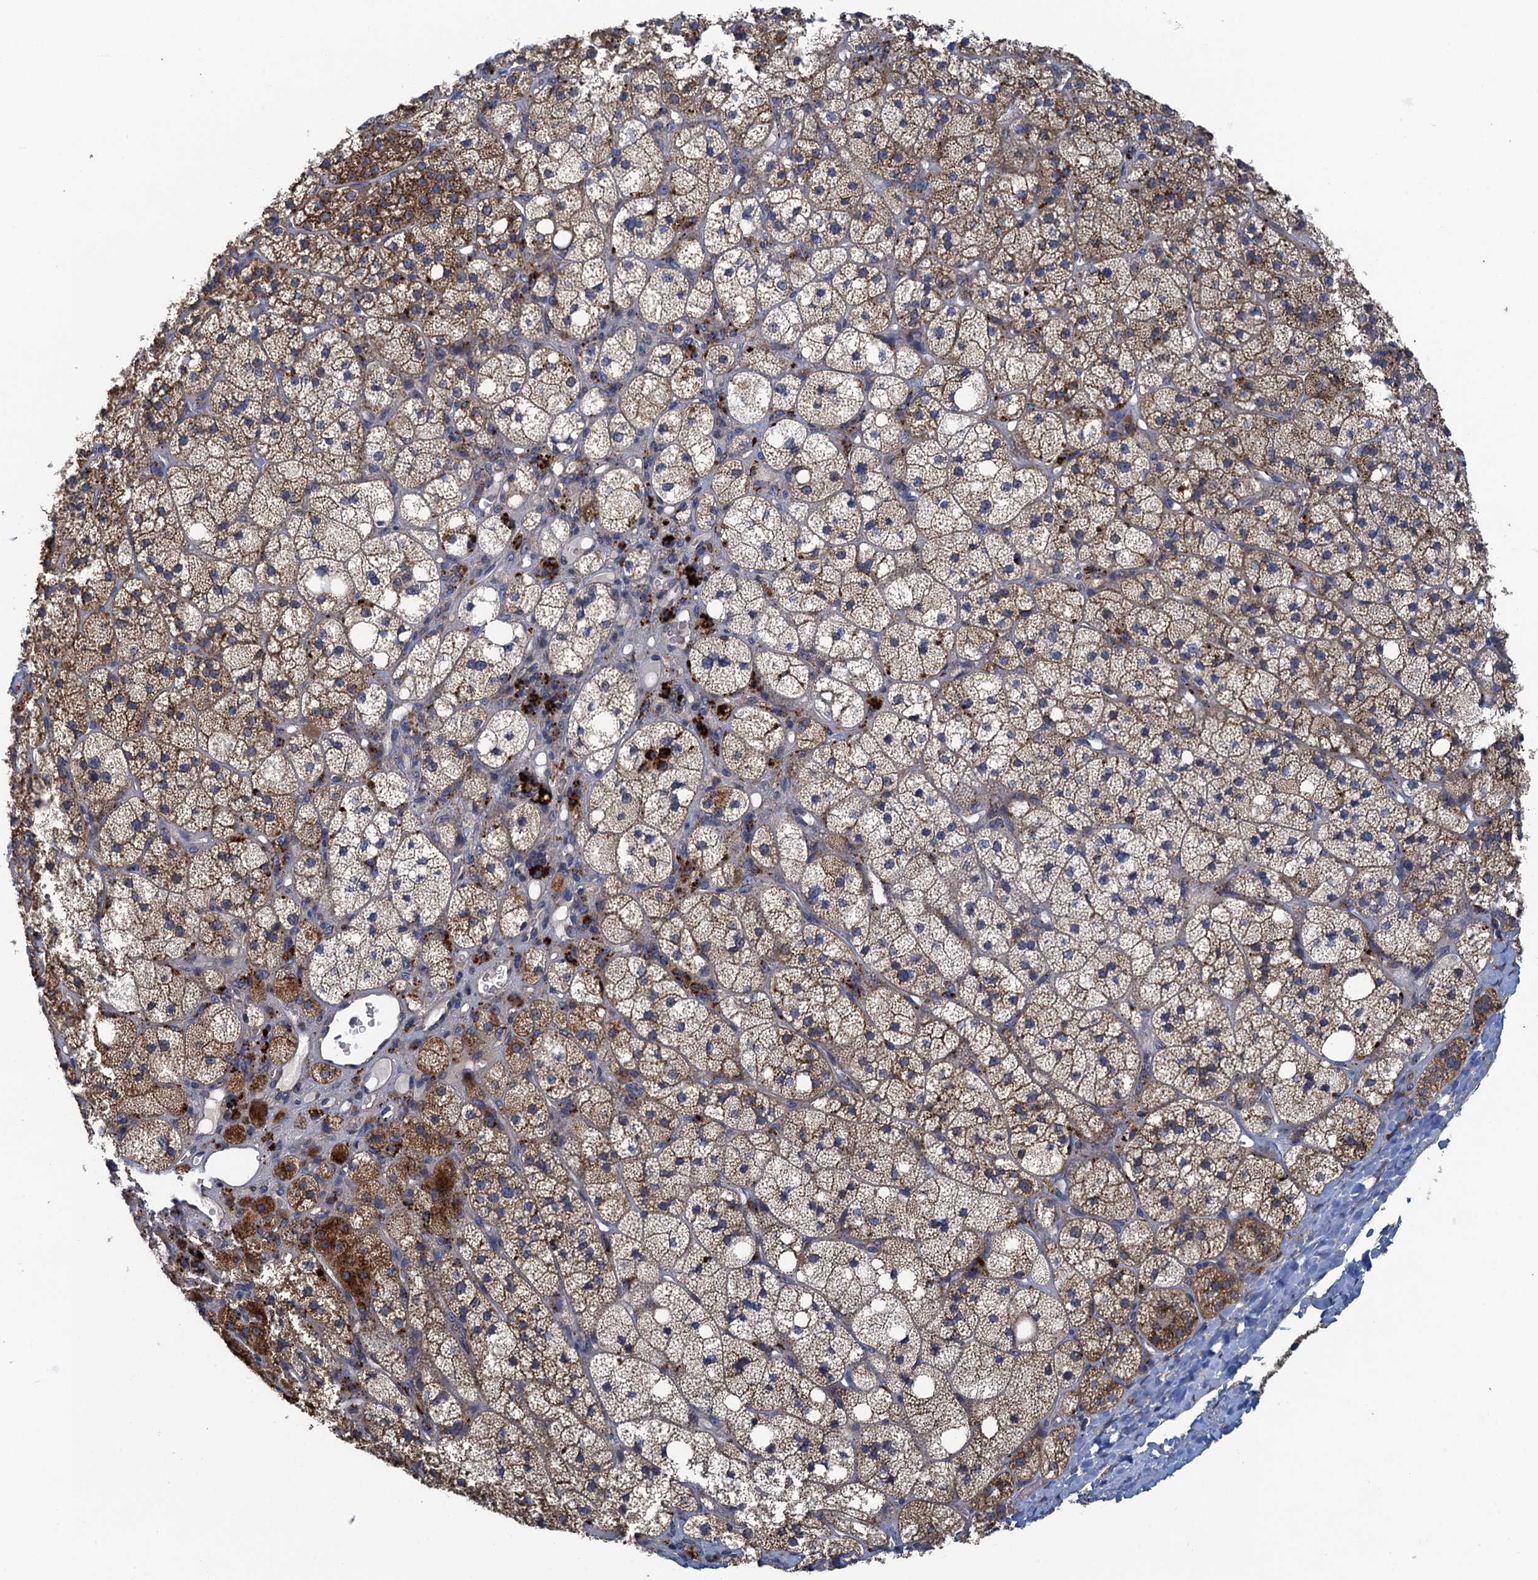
{"staining": {"intensity": "moderate", "quantity": "25%-75%", "location": "cytoplasmic/membranous"}, "tissue": "adrenal gland", "cell_type": "Glandular cells", "image_type": "normal", "snomed": [{"axis": "morphology", "description": "Normal tissue, NOS"}, {"axis": "topography", "description": "Adrenal gland"}], "caption": "High-power microscopy captured an immunohistochemistry (IHC) photomicrograph of normal adrenal gland, revealing moderate cytoplasmic/membranous staining in approximately 25%-75% of glandular cells.", "gene": "KBTBD8", "patient": {"sex": "male", "age": 61}}